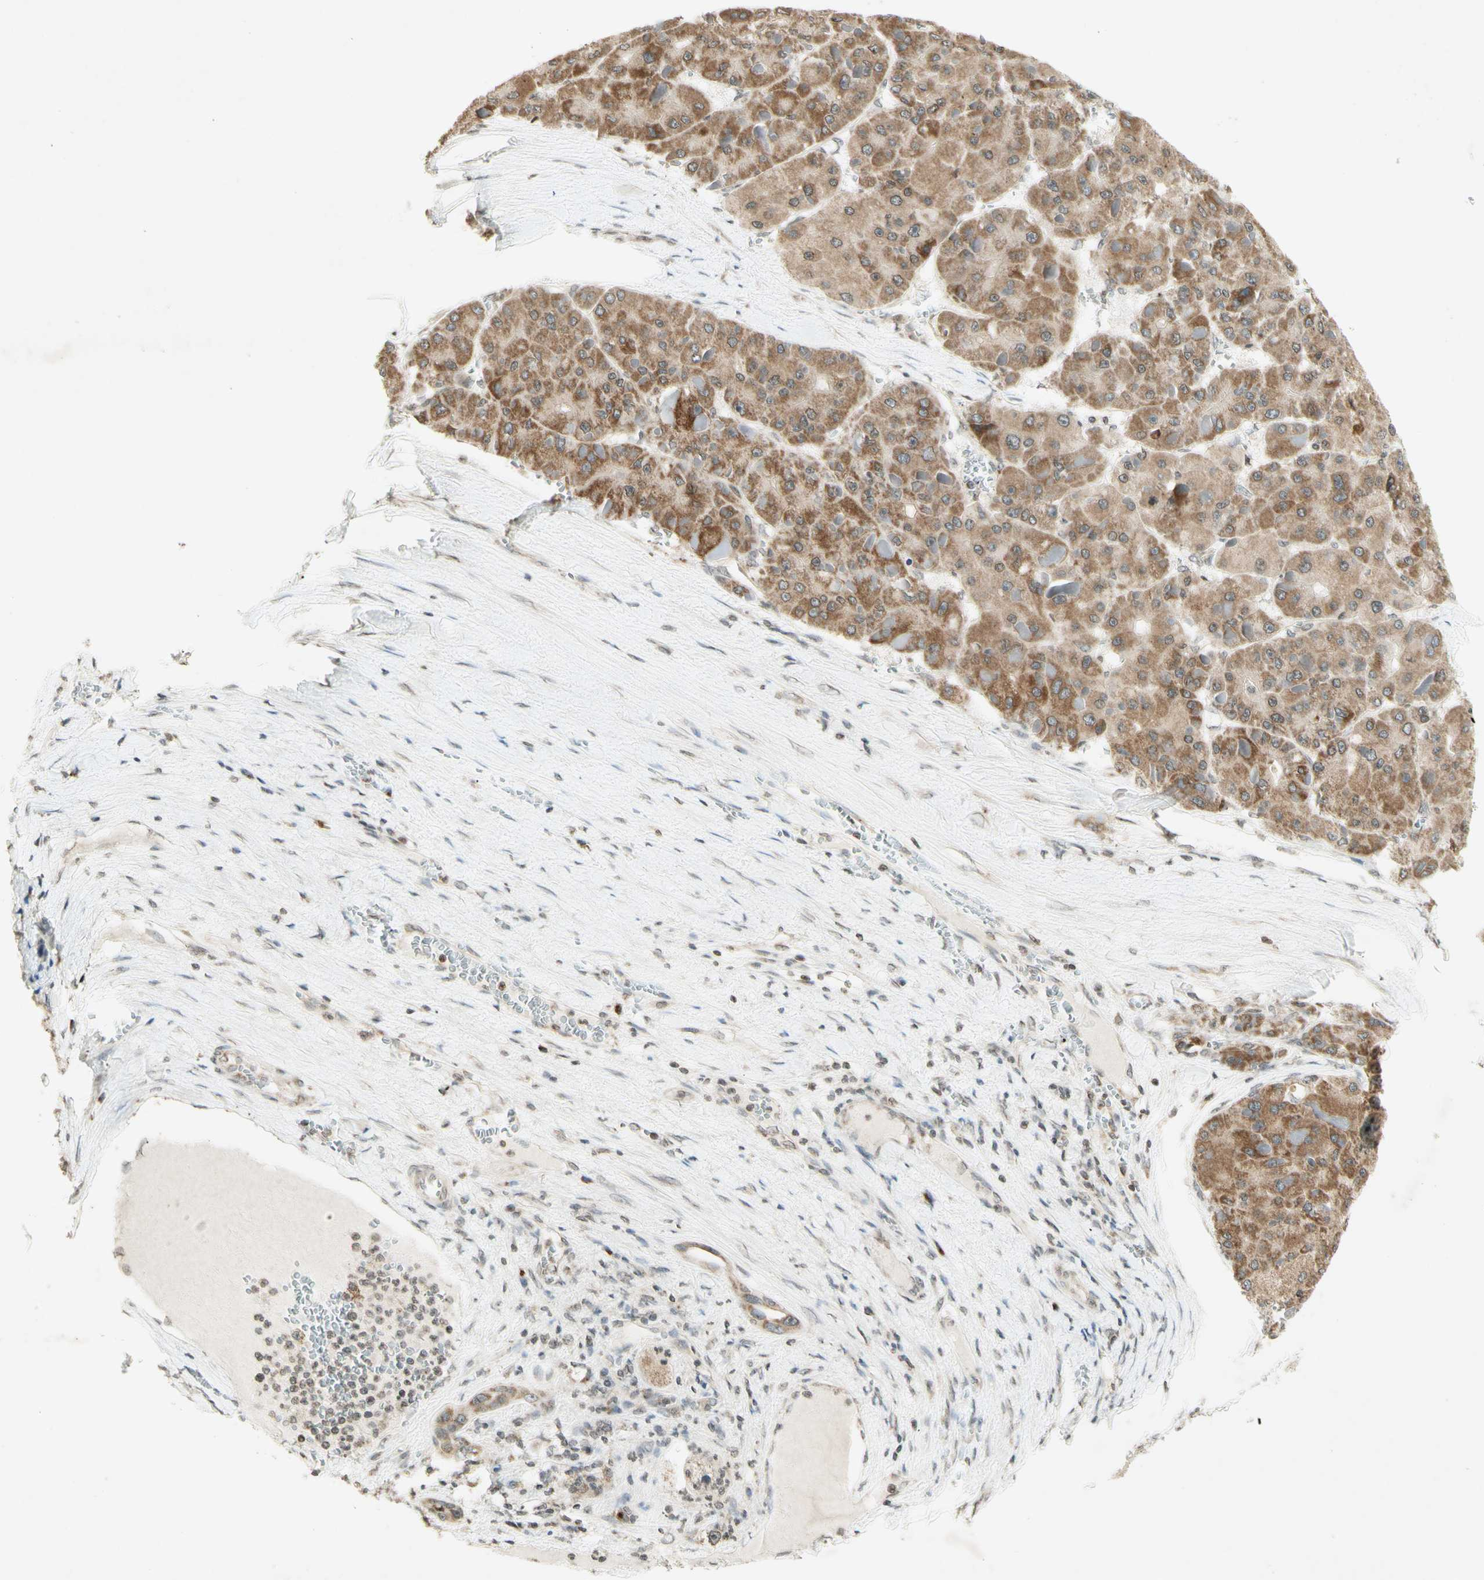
{"staining": {"intensity": "moderate", "quantity": ">75%", "location": "cytoplasmic/membranous"}, "tissue": "liver cancer", "cell_type": "Tumor cells", "image_type": "cancer", "snomed": [{"axis": "morphology", "description": "Carcinoma, Hepatocellular, NOS"}, {"axis": "topography", "description": "Liver"}], "caption": "The image shows a brown stain indicating the presence of a protein in the cytoplasmic/membranous of tumor cells in liver cancer.", "gene": "CCNI", "patient": {"sex": "female", "age": 73}}